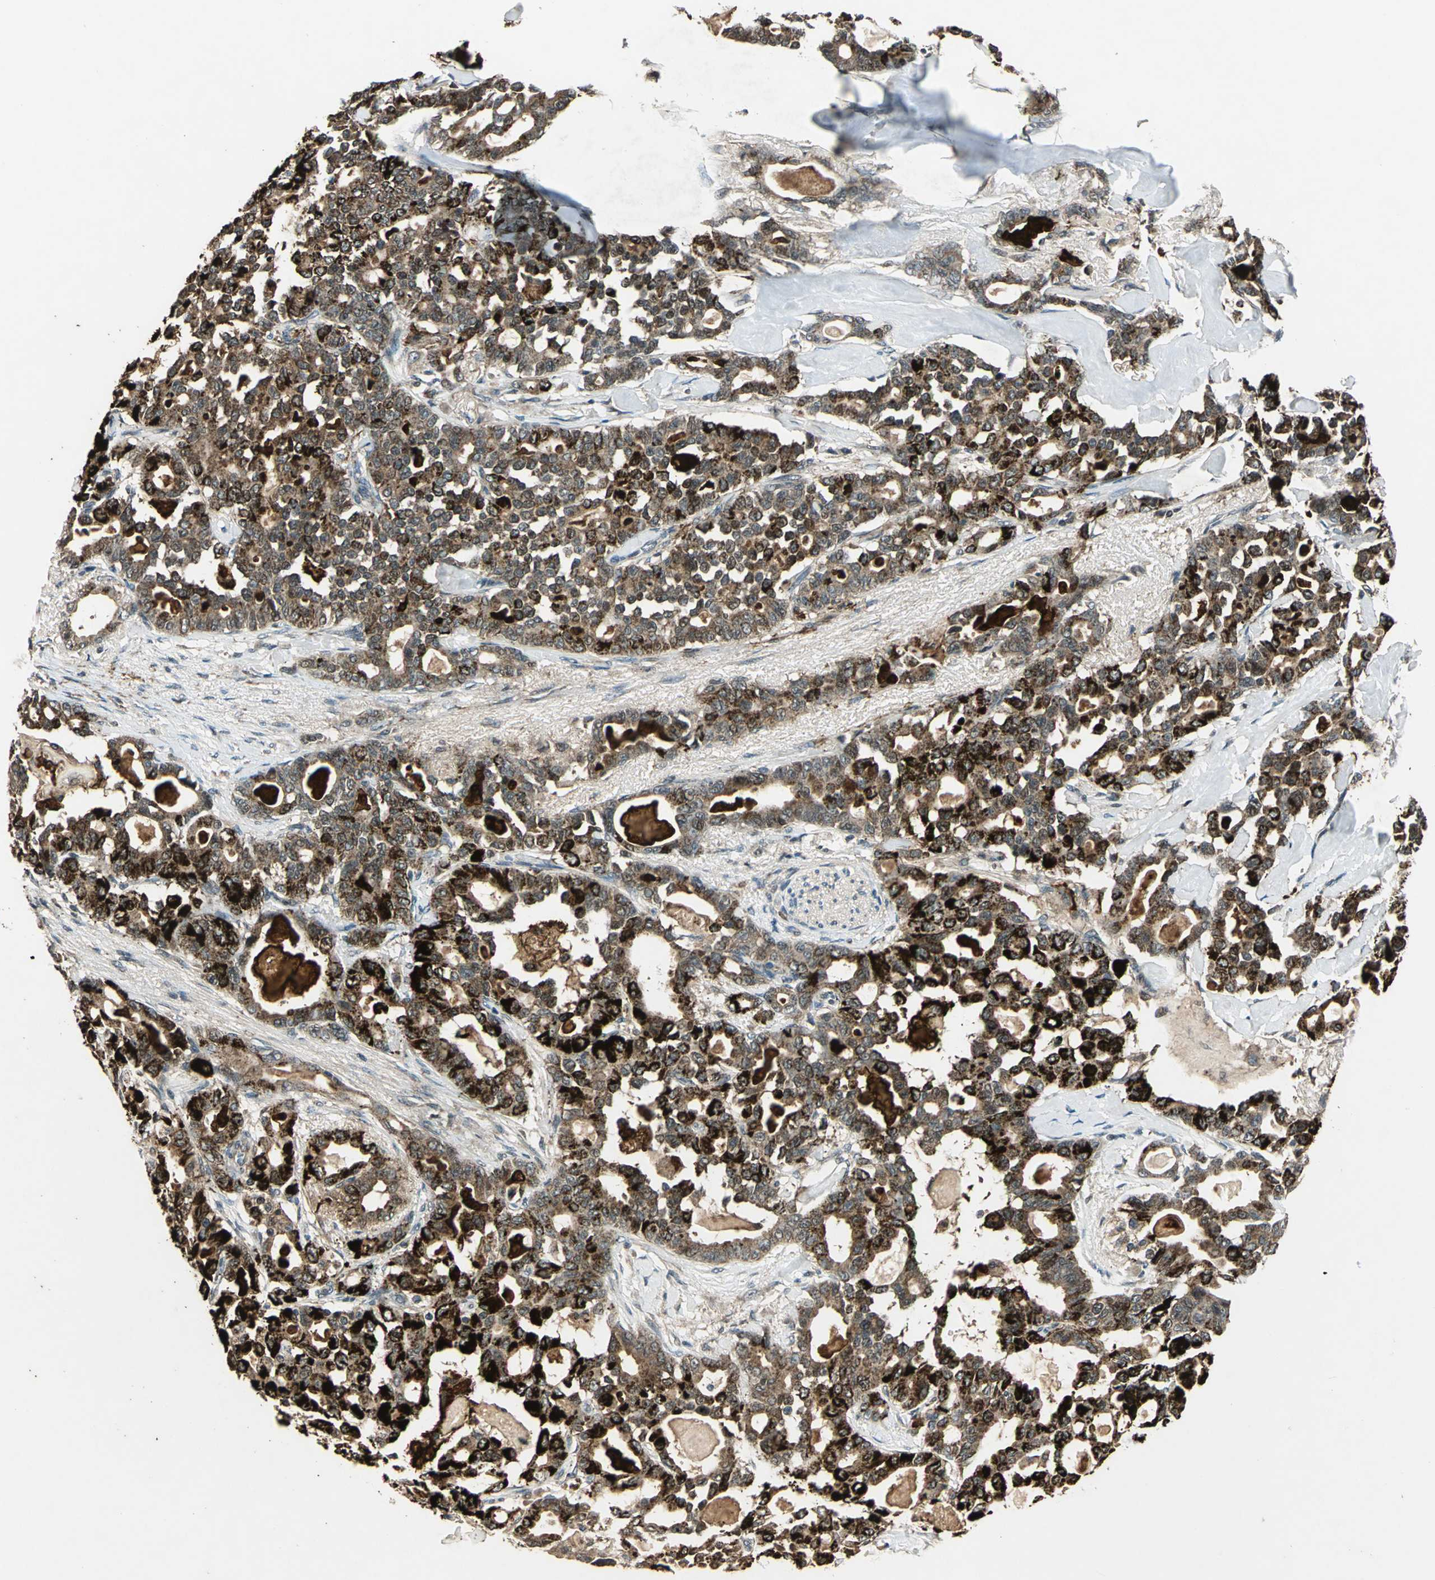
{"staining": {"intensity": "strong", "quantity": ">75%", "location": "cytoplasmic/membranous"}, "tissue": "pancreatic cancer", "cell_type": "Tumor cells", "image_type": "cancer", "snomed": [{"axis": "morphology", "description": "Adenocarcinoma, NOS"}, {"axis": "topography", "description": "Pancreas"}], "caption": "This histopathology image exhibits immunohistochemistry (IHC) staining of pancreatic adenocarcinoma, with high strong cytoplasmic/membranous staining in about >75% of tumor cells.", "gene": "AHSA1", "patient": {"sex": "male", "age": 63}}